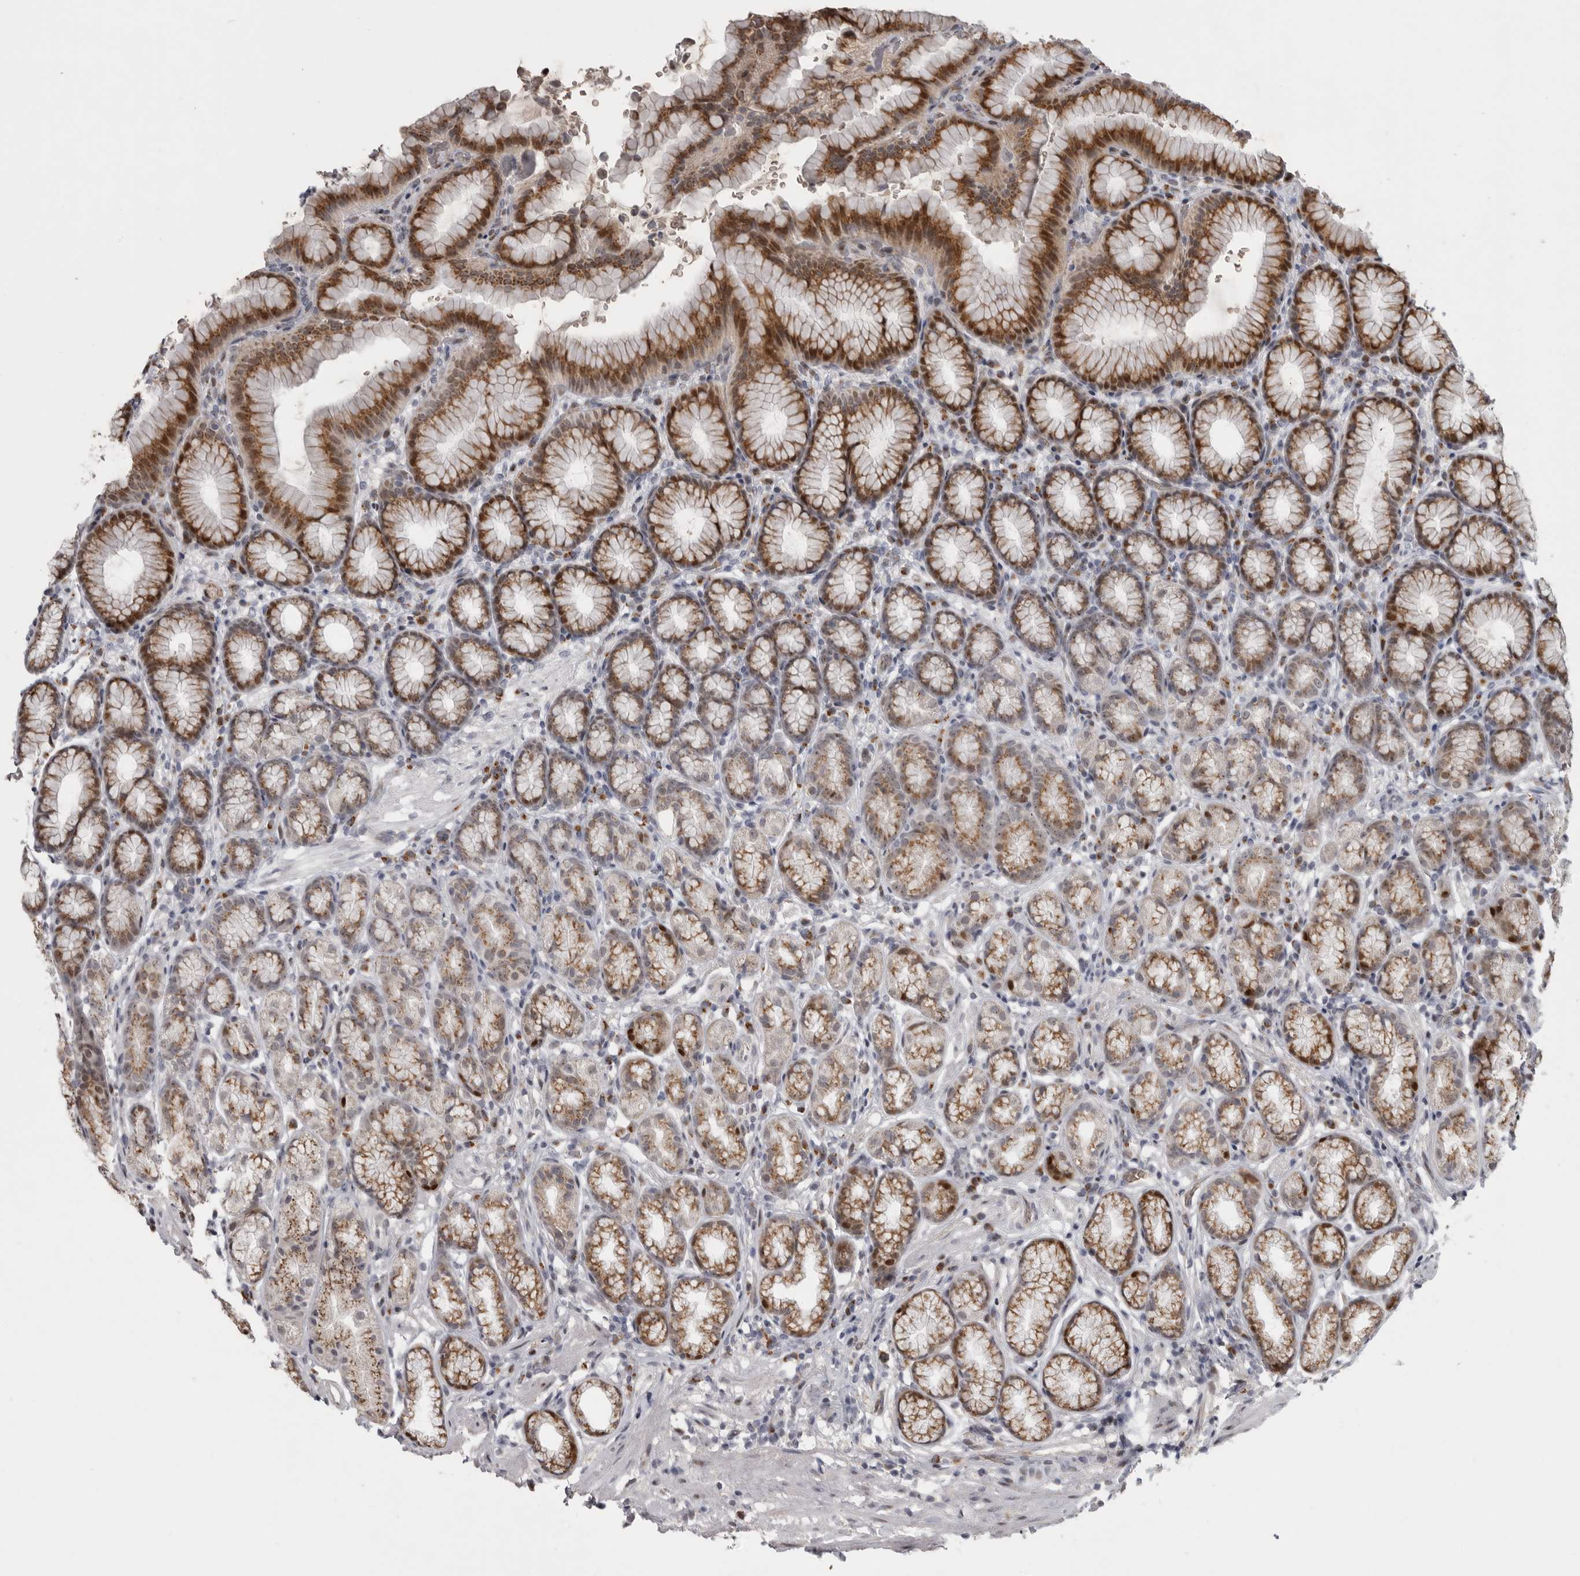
{"staining": {"intensity": "moderate", "quantity": "25%-75%", "location": "cytoplasmic/membranous,nuclear"}, "tissue": "stomach", "cell_type": "Glandular cells", "image_type": "normal", "snomed": [{"axis": "morphology", "description": "Normal tissue, NOS"}, {"axis": "topography", "description": "Stomach"}], "caption": "Protein analysis of unremarkable stomach shows moderate cytoplasmic/membranous,nuclear staining in approximately 25%-75% of glandular cells. The staining is performed using DAB (3,3'-diaminobenzidine) brown chromogen to label protein expression. The nuclei are counter-stained blue using hematoxylin.", "gene": "PCMTD1", "patient": {"sex": "male", "age": 42}}